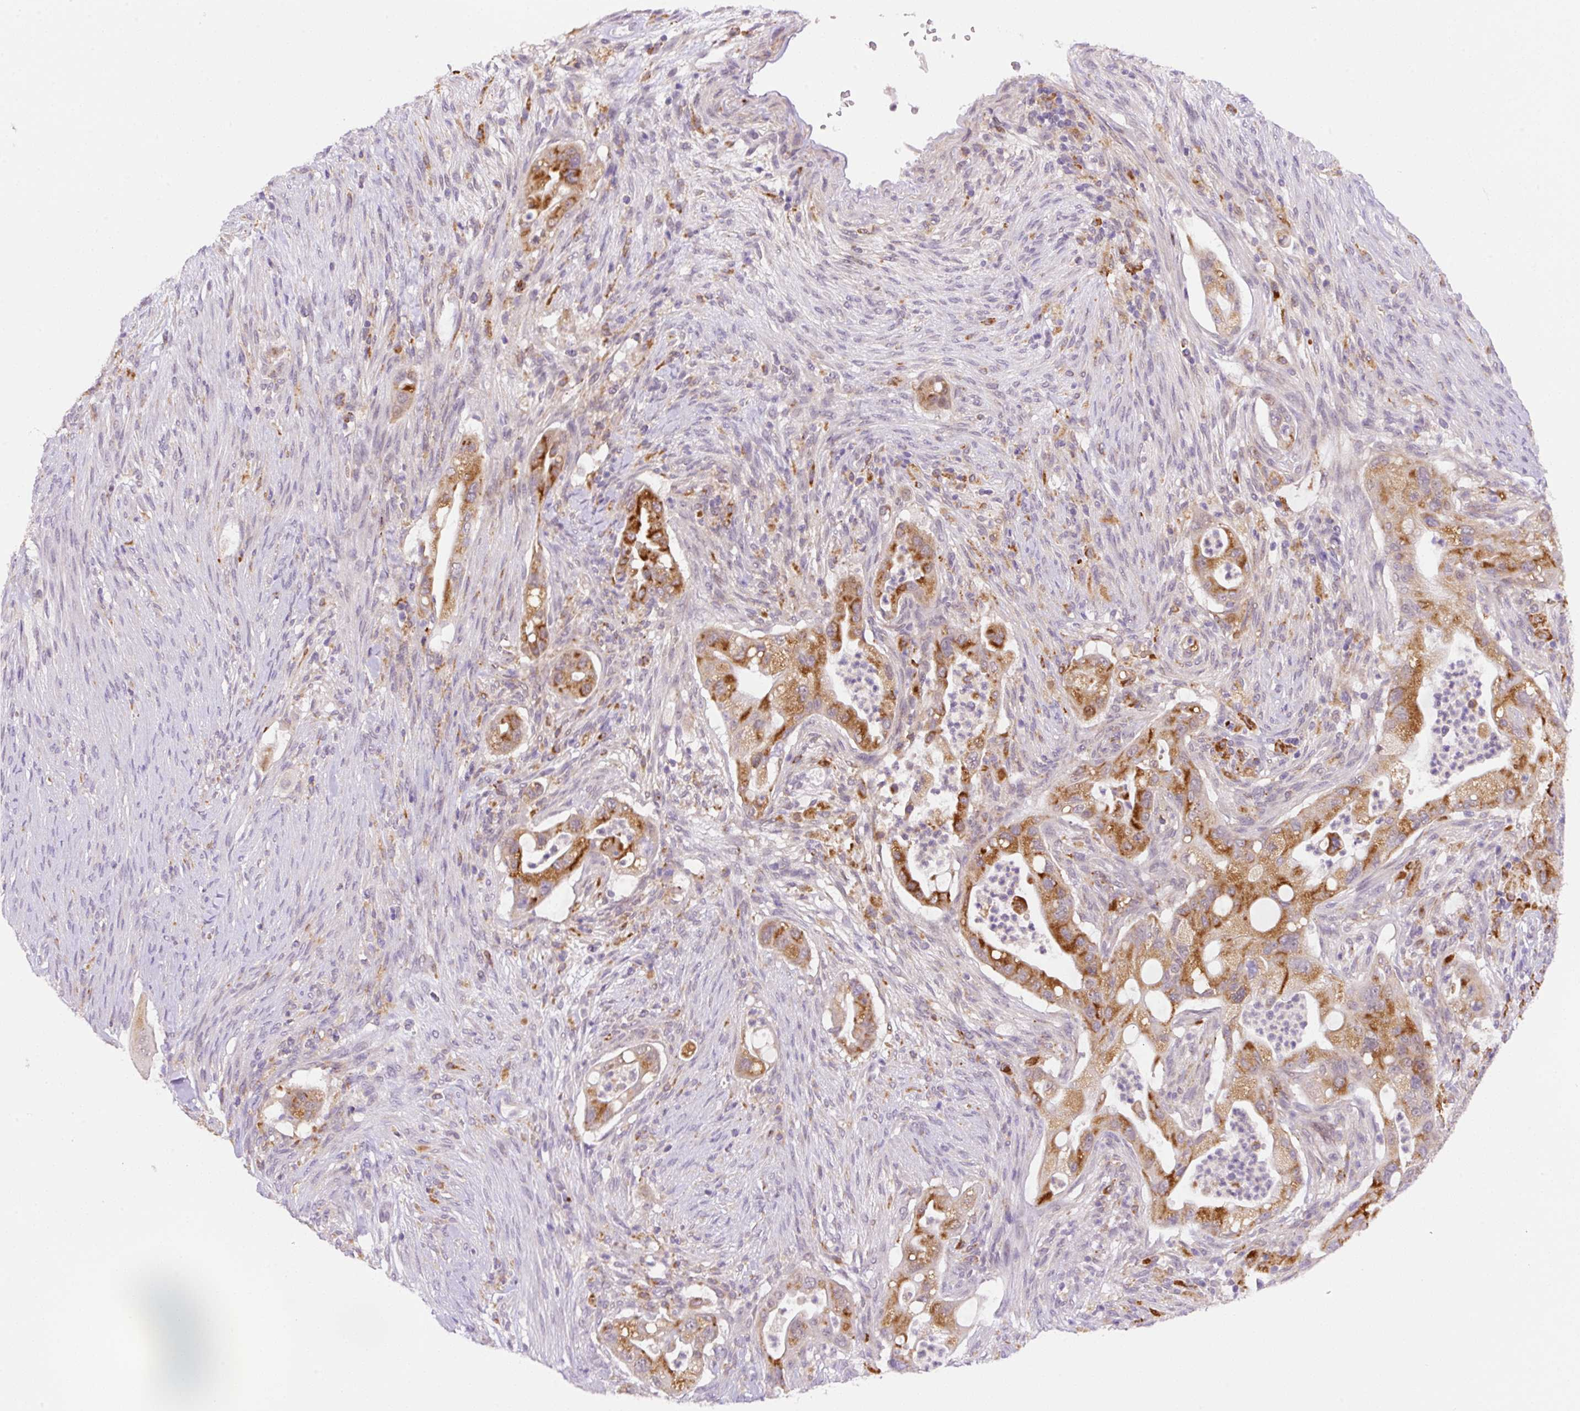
{"staining": {"intensity": "moderate", "quantity": ">75%", "location": "cytoplasmic/membranous"}, "tissue": "pancreatic cancer", "cell_type": "Tumor cells", "image_type": "cancer", "snomed": [{"axis": "morphology", "description": "Adenocarcinoma, NOS"}, {"axis": "topography", "description": "Pancreas"}], "caption": "There is medium levels of moderate cytoplasmic/membranous staining in tumor cells of pancreatic cancer (adenocarcinoma), as demonstrated by immunohistochemical staining (brown color).", "gene": "CEBPZOS", "patient": {"sex": "male", "age": 44}}